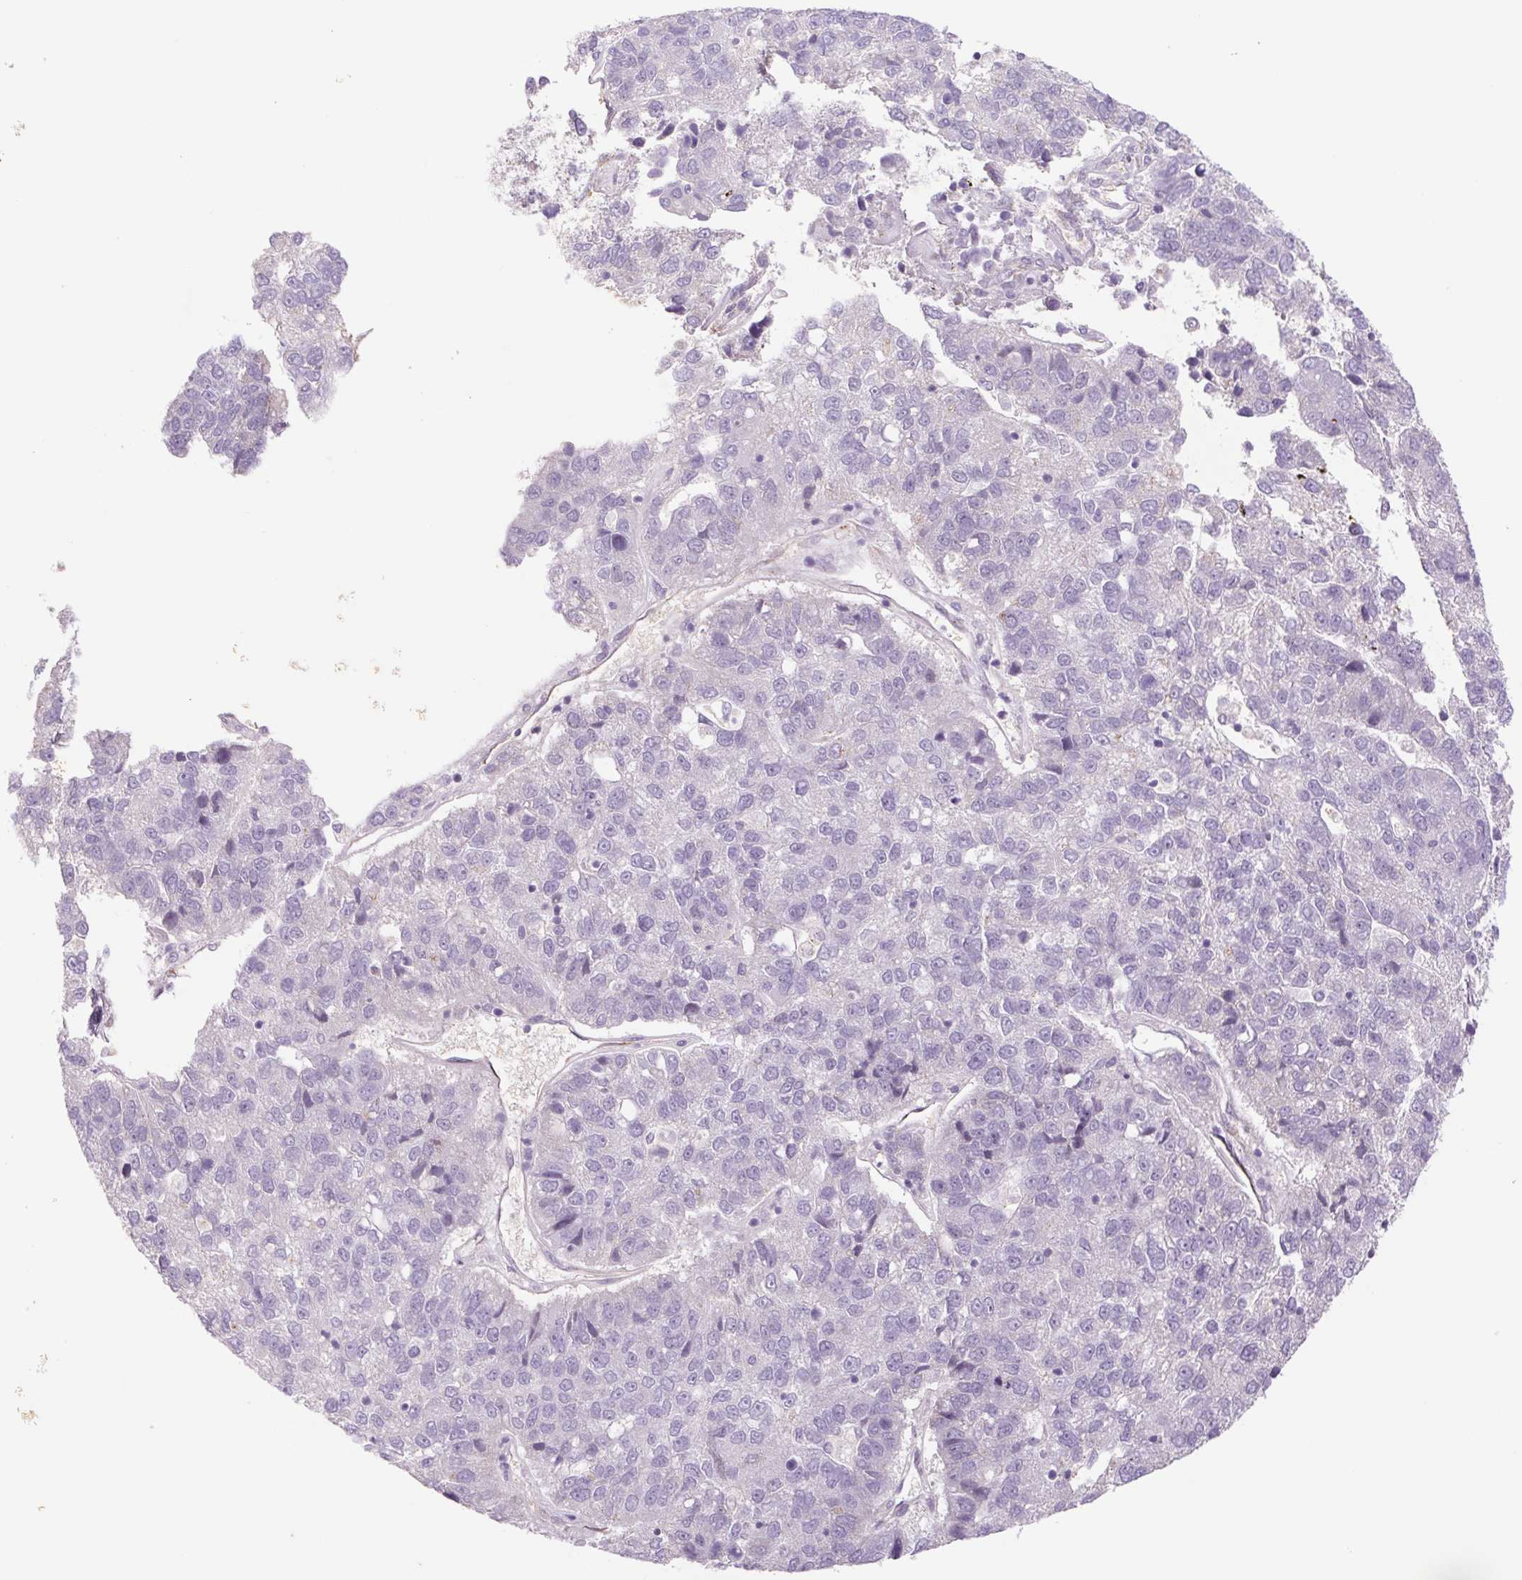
{"staining": {"intensity": "negative", "quantity": "none", "location": "none"}, "tissue": "pancreatic cancer", "cell_type": "Tumor cells", "image_type": "cancer", "snomed": [{"axis": "morphology", "description": "Adenocarcinoma, NOS"}, {"axis": "topography", "description": "Pancreas"}], "caption": "Immunohistochemistry of human pancreatic cancer (adenocarcinoma) exhibits no expression in tumor cells.", "gene": "IGFL3", "patient": {"sex": "female", "age": 61}}